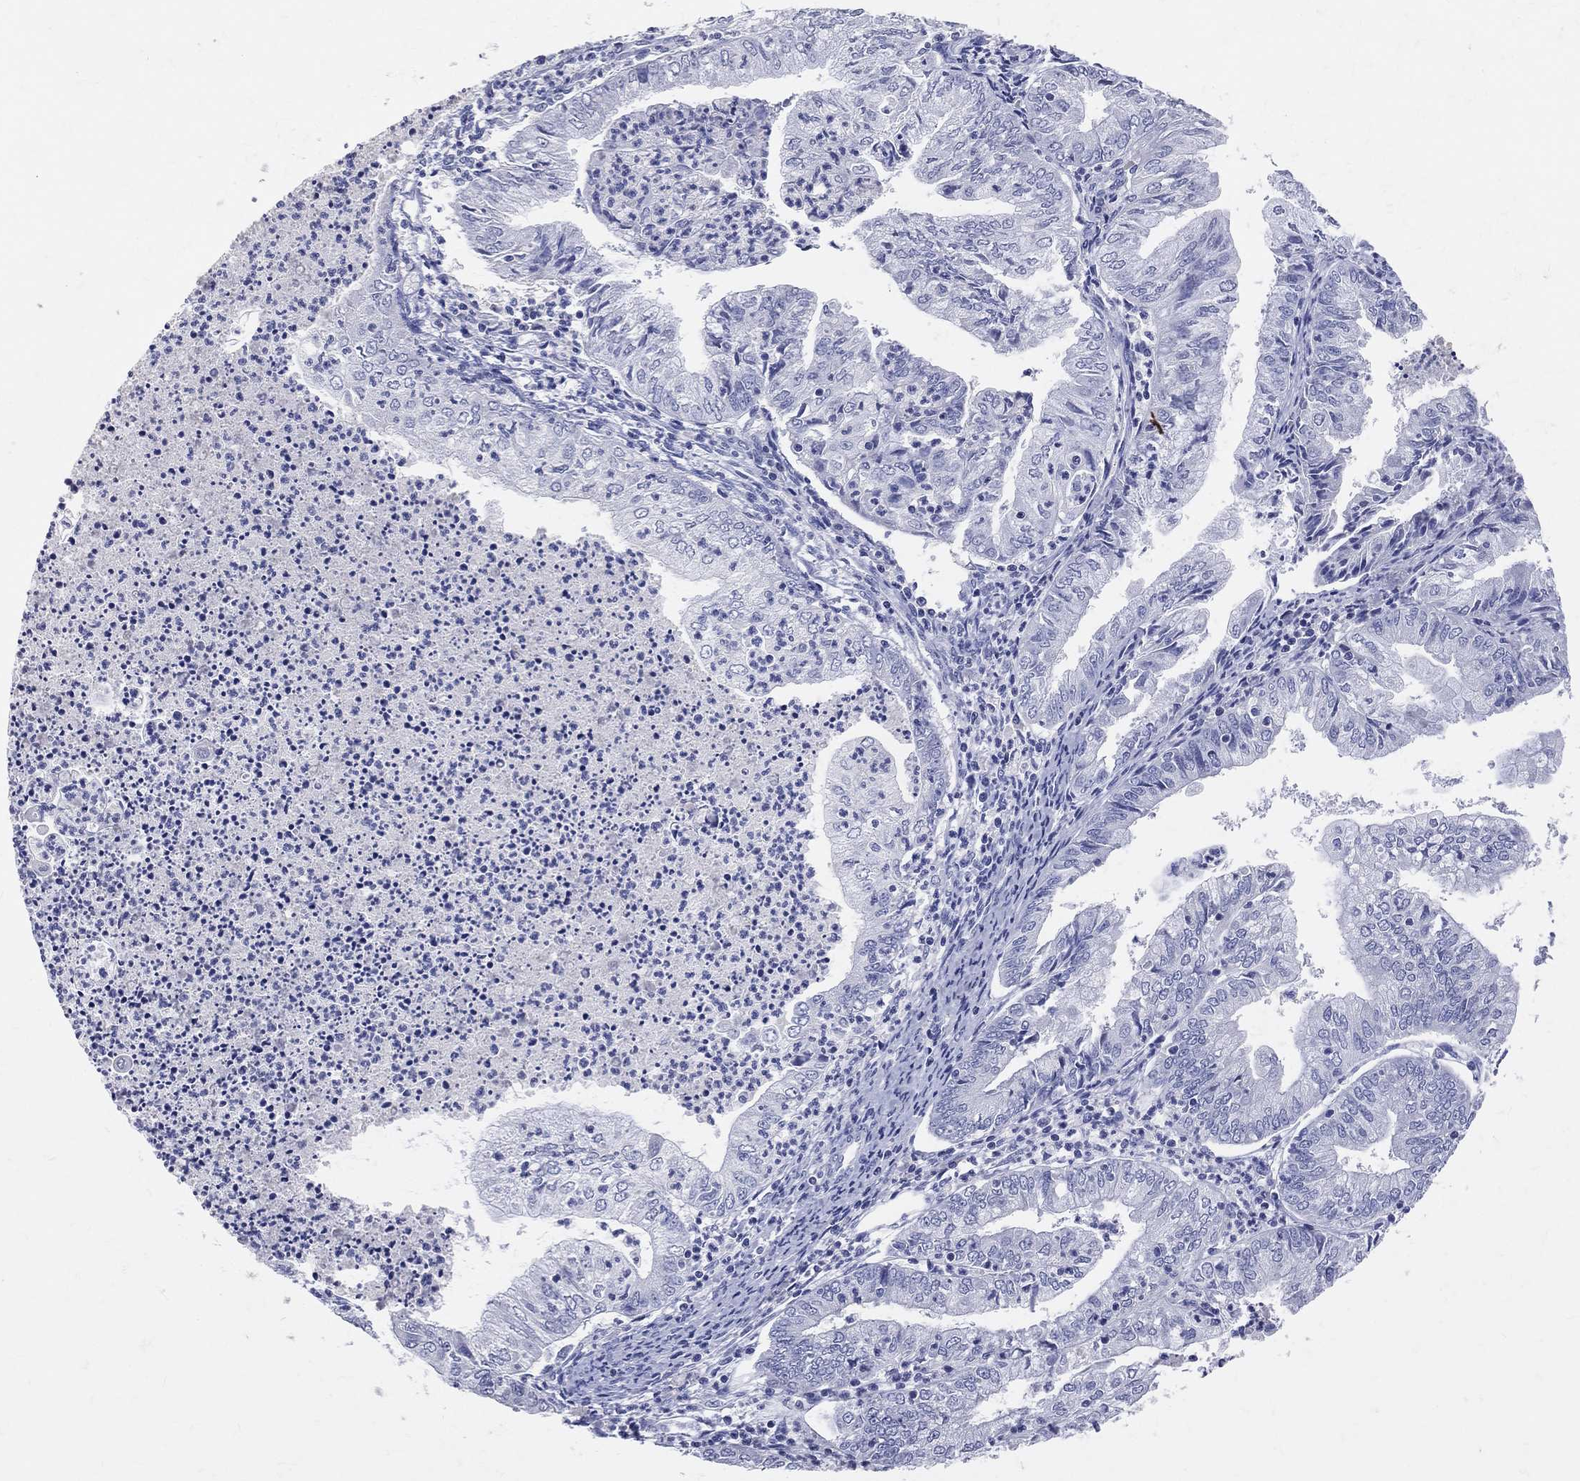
{"staining": {"intensity": "negative", "quantity": "none", "location": "none"}, "tissue": "endometrial cancer", "cell_type": "Tumor cells", "image_type": "cancer", "snomed": [{"axis": "morphology", "description": "Adenocarcinoma, NOS"}, {"axis": "topography", "description": "Endometrium"}], "caption": "Tumor cells show no significant protein expression in adenocarcinoma (endometrial).", "gene": "LAT", "patient": {"sex": "female", "age": 55}}